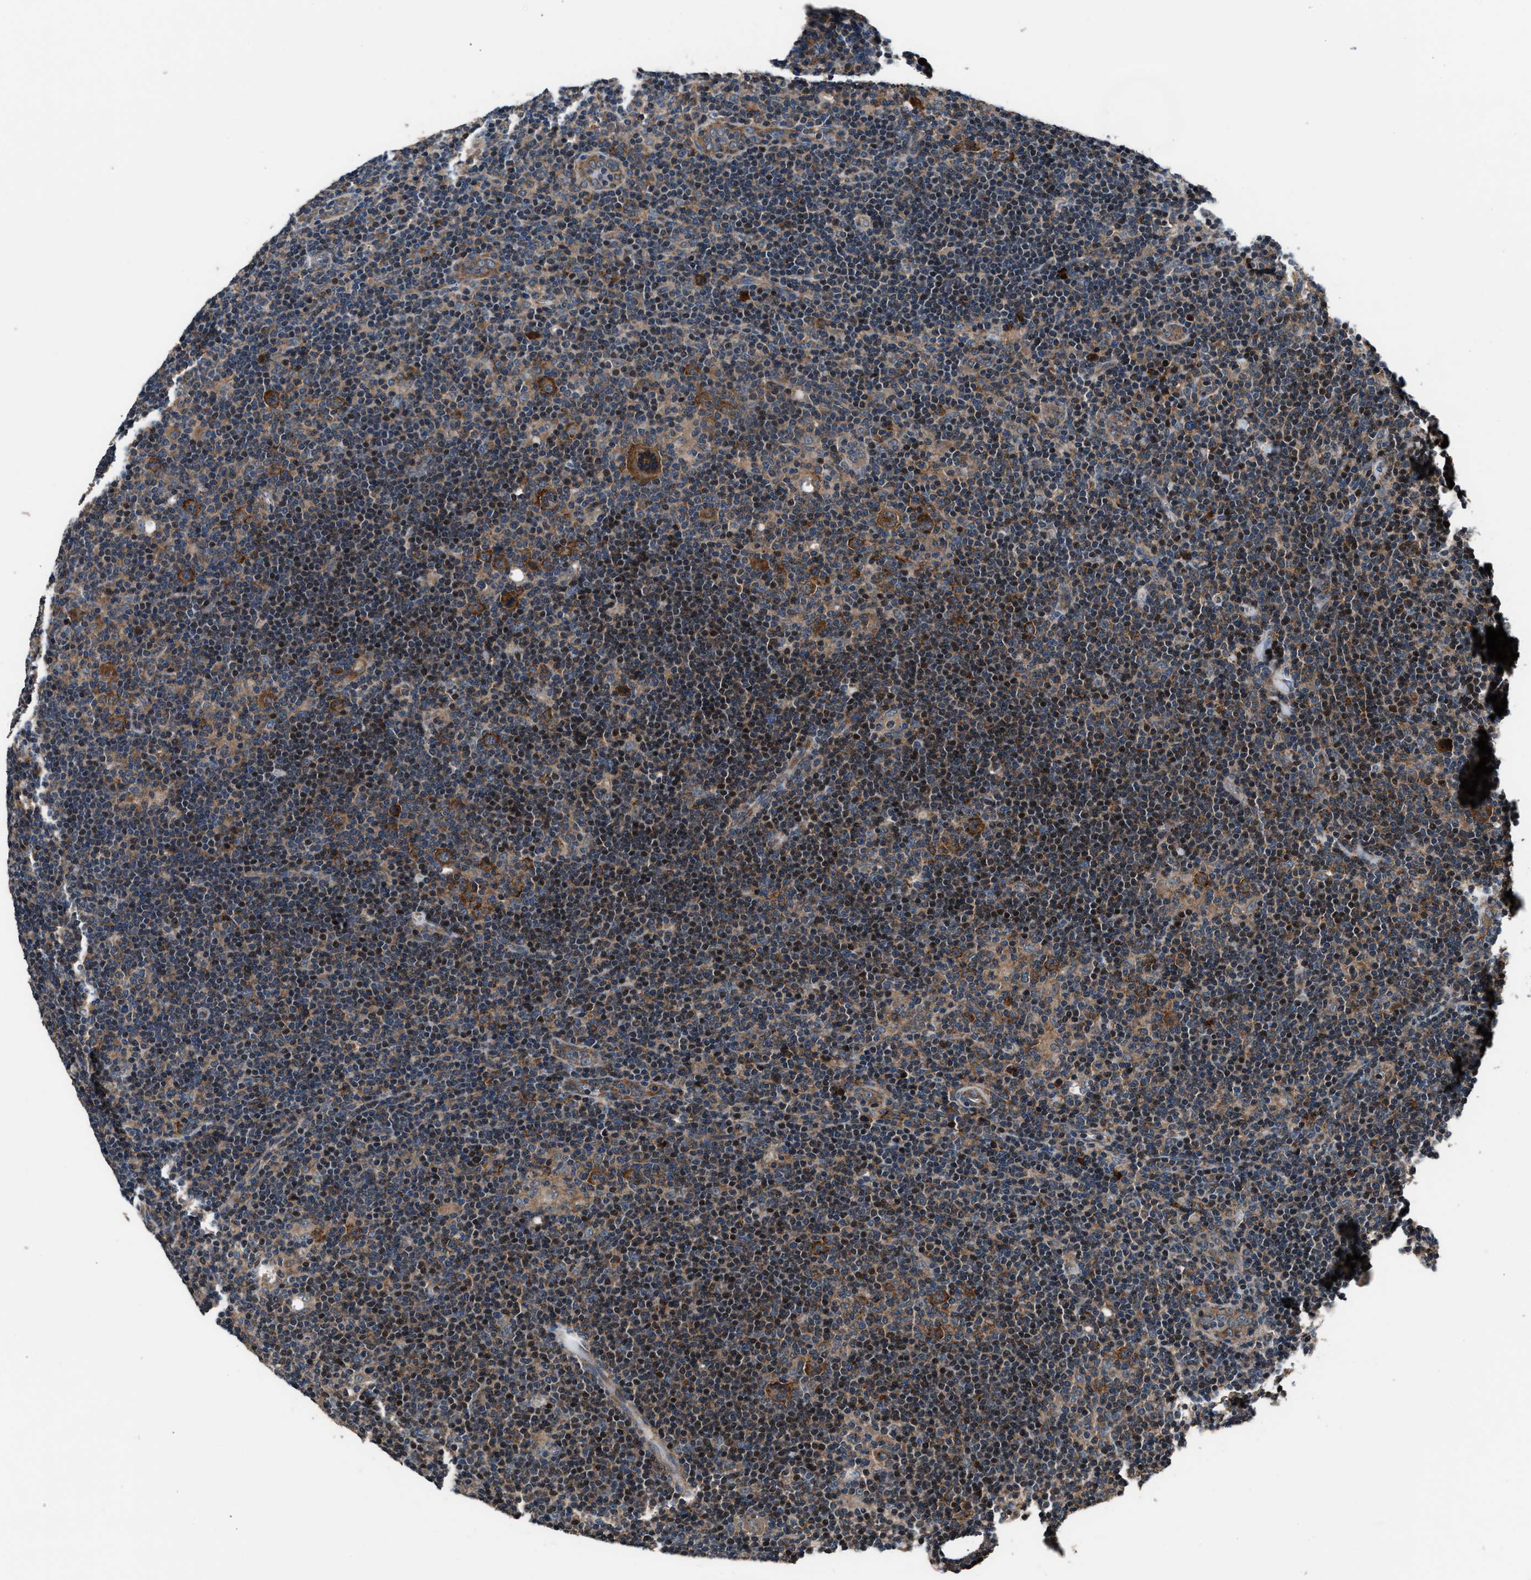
{"staining": {"intensity": "moderate", "quantity": ">75%", "location": "cytoplasmic/membranous"}, "tissue": "lymphoma", "cell_type": "Tumor cells", "image_type": "cancer", "snomed": [{"axis": "morphology", "description": "Hodgkin's disease, NOS"}, {"axis": "topography", "description": "Lymph node"}], "caption": "This histopathology image shows IHC staining of Hodgkin's disease, with medium moderate cytoplasmic/membranous staining in about >75% of tumor cells.", "gene": "IMPDH2", "patient": {"sex": "female", "age": 57}}